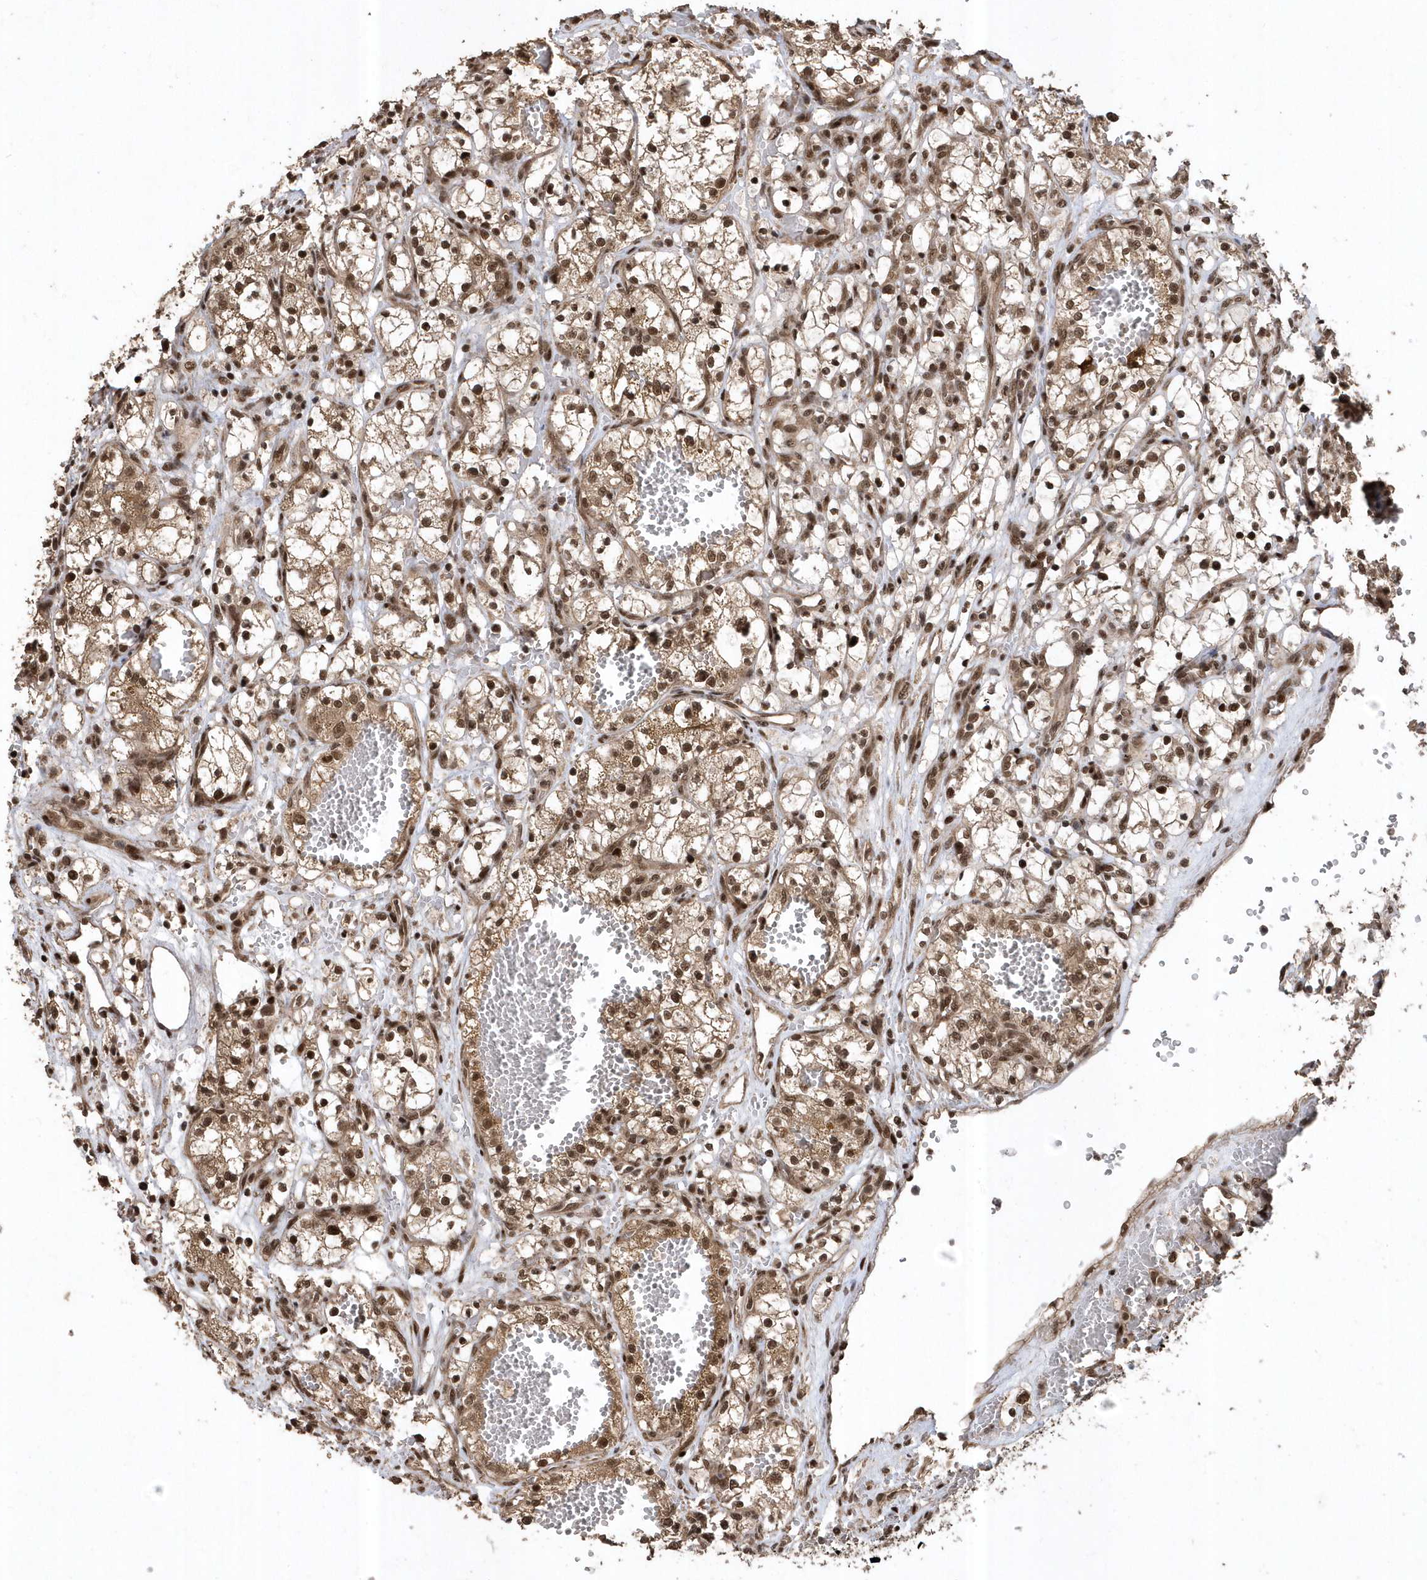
{"staining": {"intensity": "moderate", "quantity": ">75%", "location": "cytoplasmic/membranous,nuclear"}, "tissue": "renal cancer", "cell_type": "Tumor cells", "image_type": "cancer", "snomed": [{"axis": "morphology", "description": "Adenocarcinoma, NOS"}, {"axis": "topography", "description": "Kidney"}], "caption": "IHC of adenocarcinoma (renal) exhibits medium levels of moderate cytoplasmic/membranous and nuclear staining in approximately >75% of tumor cells.", "gene": "INTS12", "patient": {"sex": "female", "age": 69}}